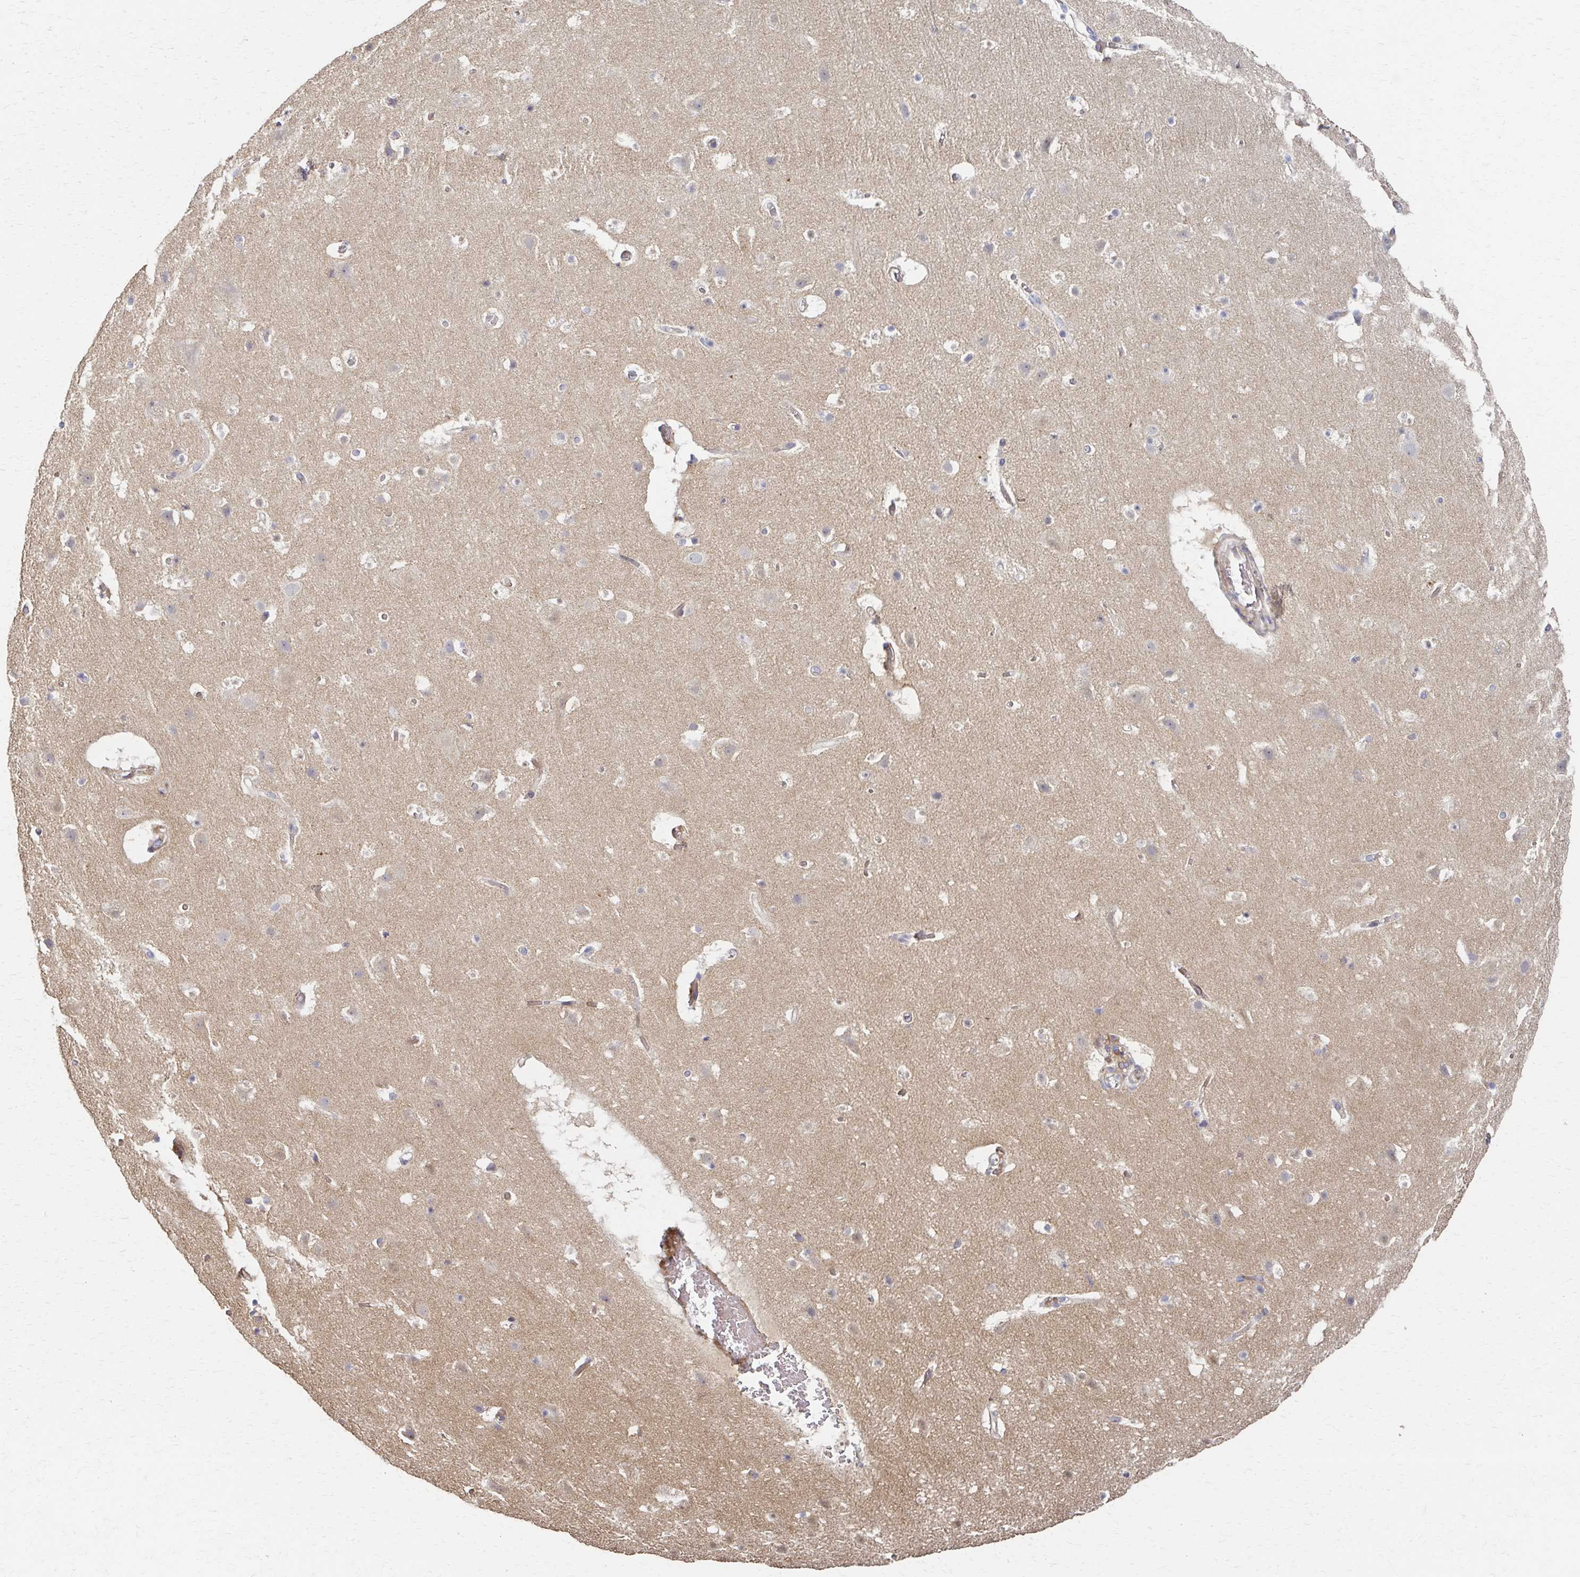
{"staining": {"intensity": "moderate", "quantity": "<25%", "location": "cytoplasmic/membranous"}, "tissue": "cerebral cortex", "cell_type": "Endothelial cells", "image_type": "normal", "snomed": [{"axis": "morphology", "description": "Normal tissue, NOS"}, {"axis": "topography", "description": "Cerebral cortex"}], "caption": "Immunohistochemistry (IHC) photomicrograph of unremarkable cerebral cortex: human cerebral cortex stained using IHC demonstrates low levels of moderate protein expression localized specifically in the cytoplasmic/membranous of endothelial cells, appearing as a cytoplasmic/membranous brown color.", "gene": "SKA2", "patient": {"sex": "female", "age": 42}}